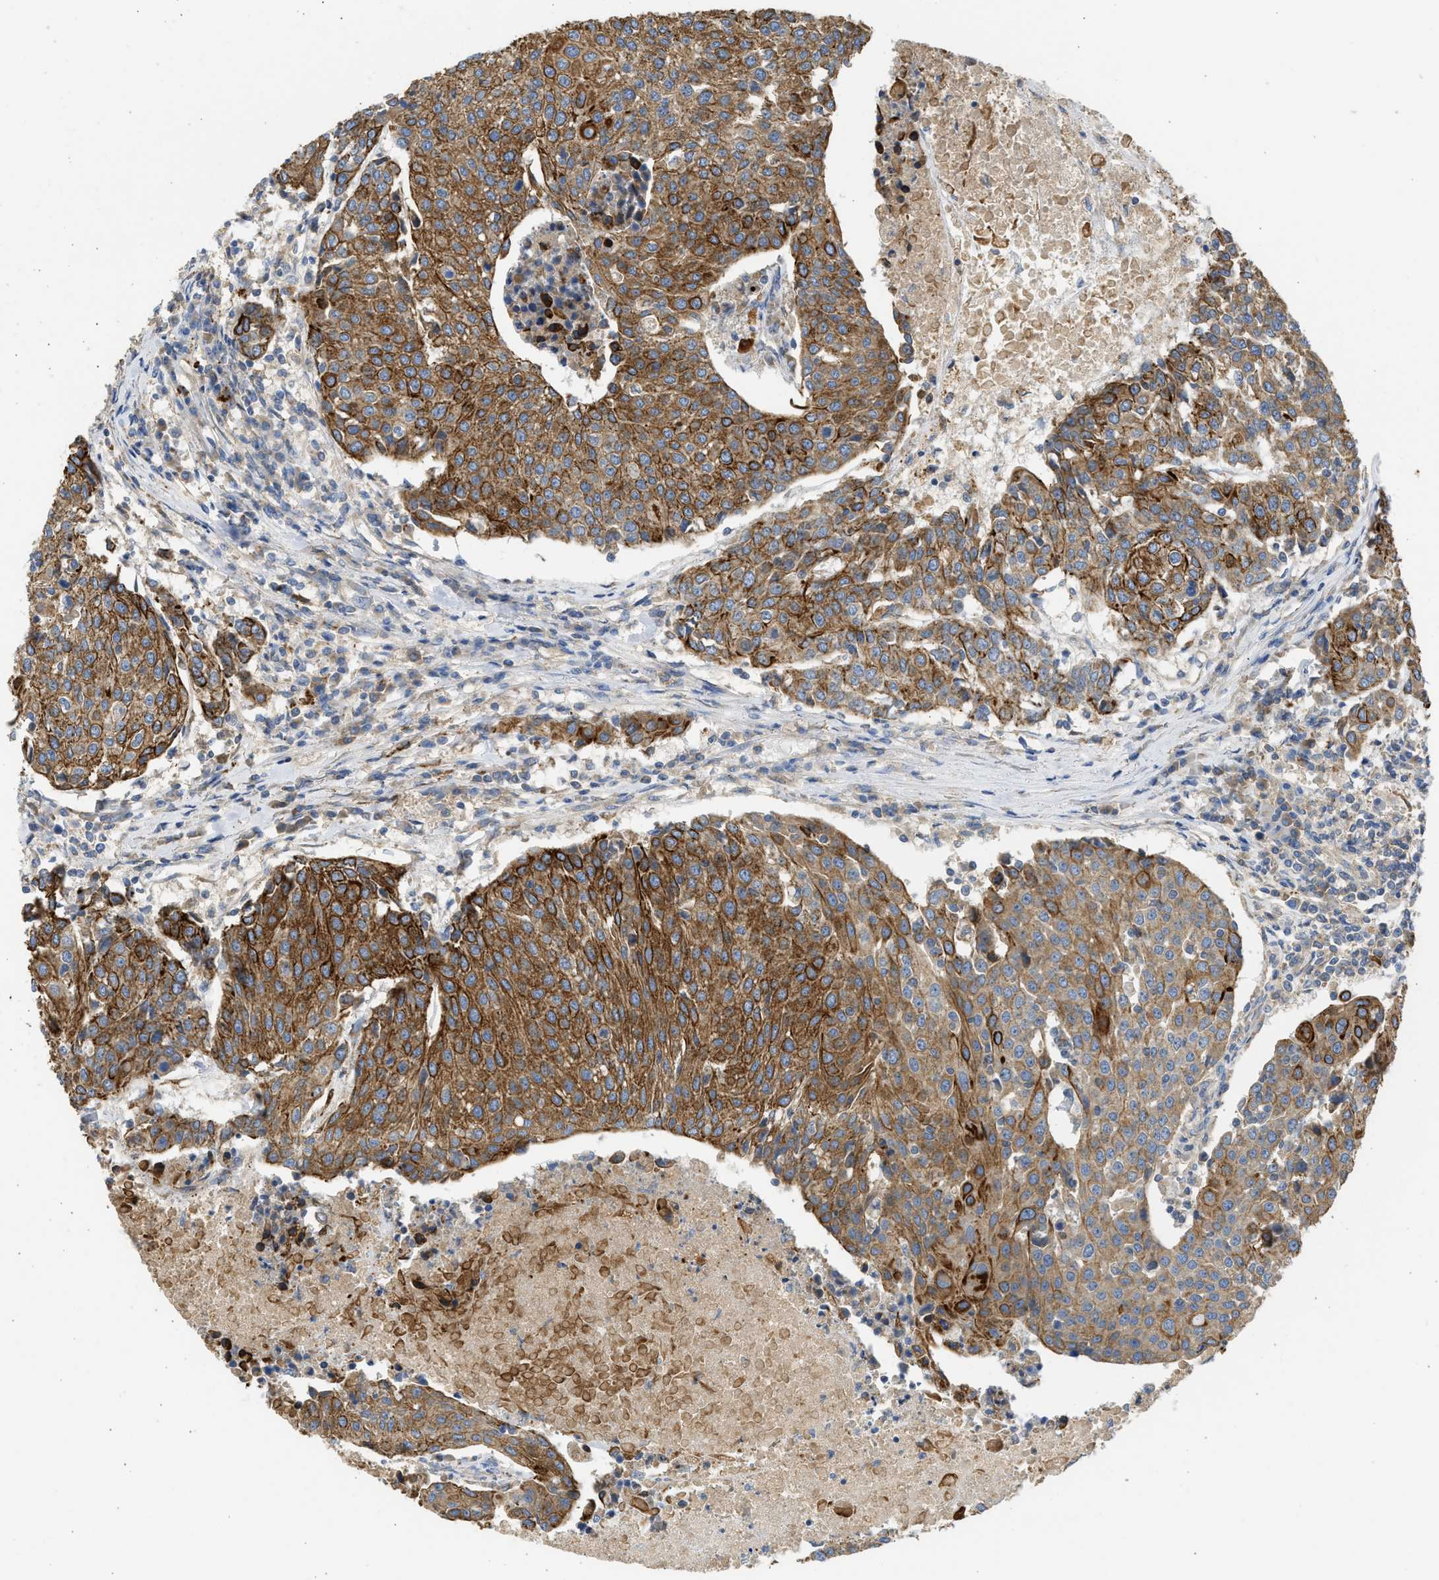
{"staining": {"intensity": "moderate", "quantity": ">75%", "location": "cytoplasmic/membranous"}, "tissue": "urothelial cancer", "cell_type": "Tumor cells", "image_type": "cancer", "snomed": [{"axis": "morphology", "description": "Urothelial carcinoma, High grade"}, {"axis": "topography", "description": "Urinary bladder"}], "caption": "Immunohistochemical staining of human urothelial carcinoma (high-grade) shows medium levels of moderate cytoplasmic/membranous expression in about >75% of tumor cells. Immunohistochemistry (ihc) stains the protein of interest in brown and the nuclei are stained blue.", "gene": "CSRNP2", "patient": {"sex": "female", "age": 85}}